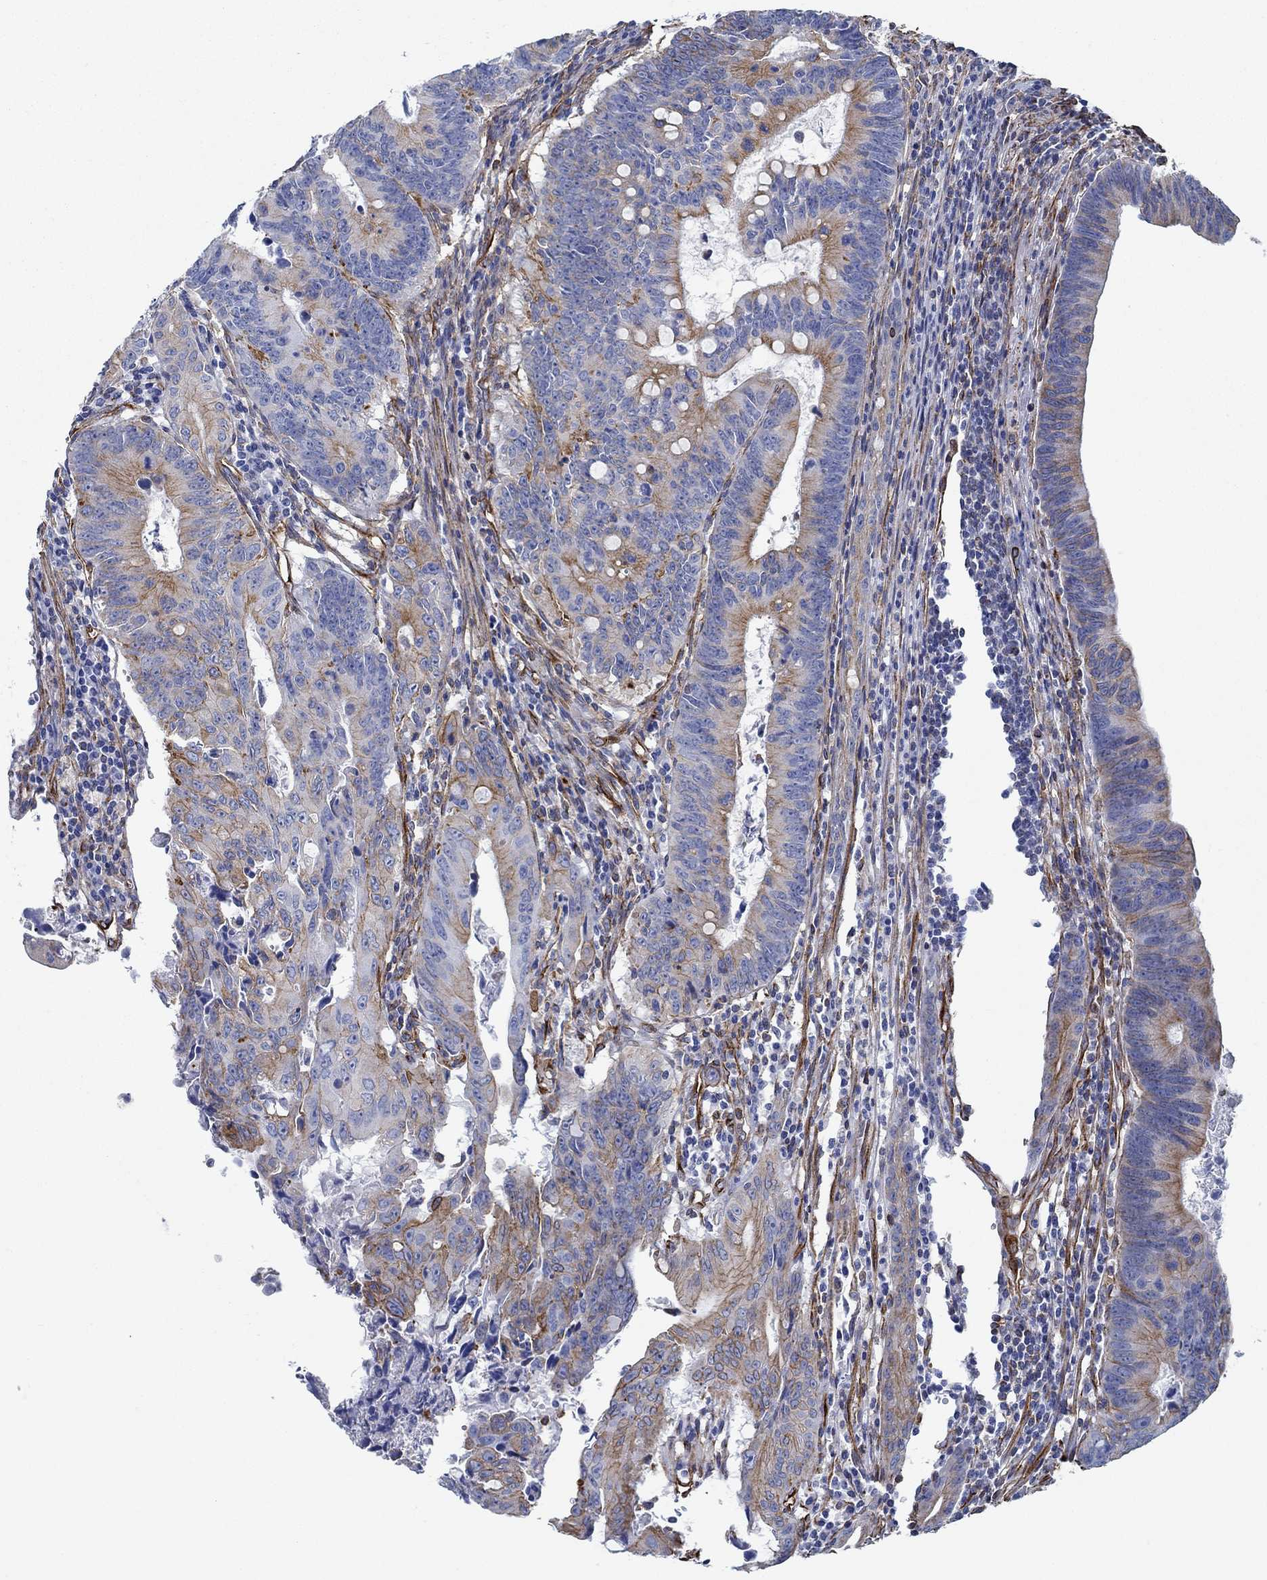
{"staining": {"intensity": "moderate", "quantity": "25%-75%", "location": "cytoplasmic/membranous"}, "tissue": "colorectal cancer", "cell_type": "Tumor cells", "image_type": "cancer", "snomed": [{"axis": "morphology", "description": "Adenocarcinoma, NOS"}, {"axis": "topography", "description": "Colon"}], "caption": "Colorectal cancer (adenocarcinoma) tissue displays moderate cytoplasmic/membranous positivity in about 25%-75% of tumor cells, visualized by immunohistochemistry.", "gene": "STC2", "patient": {"sex": "female", "age": 87}}